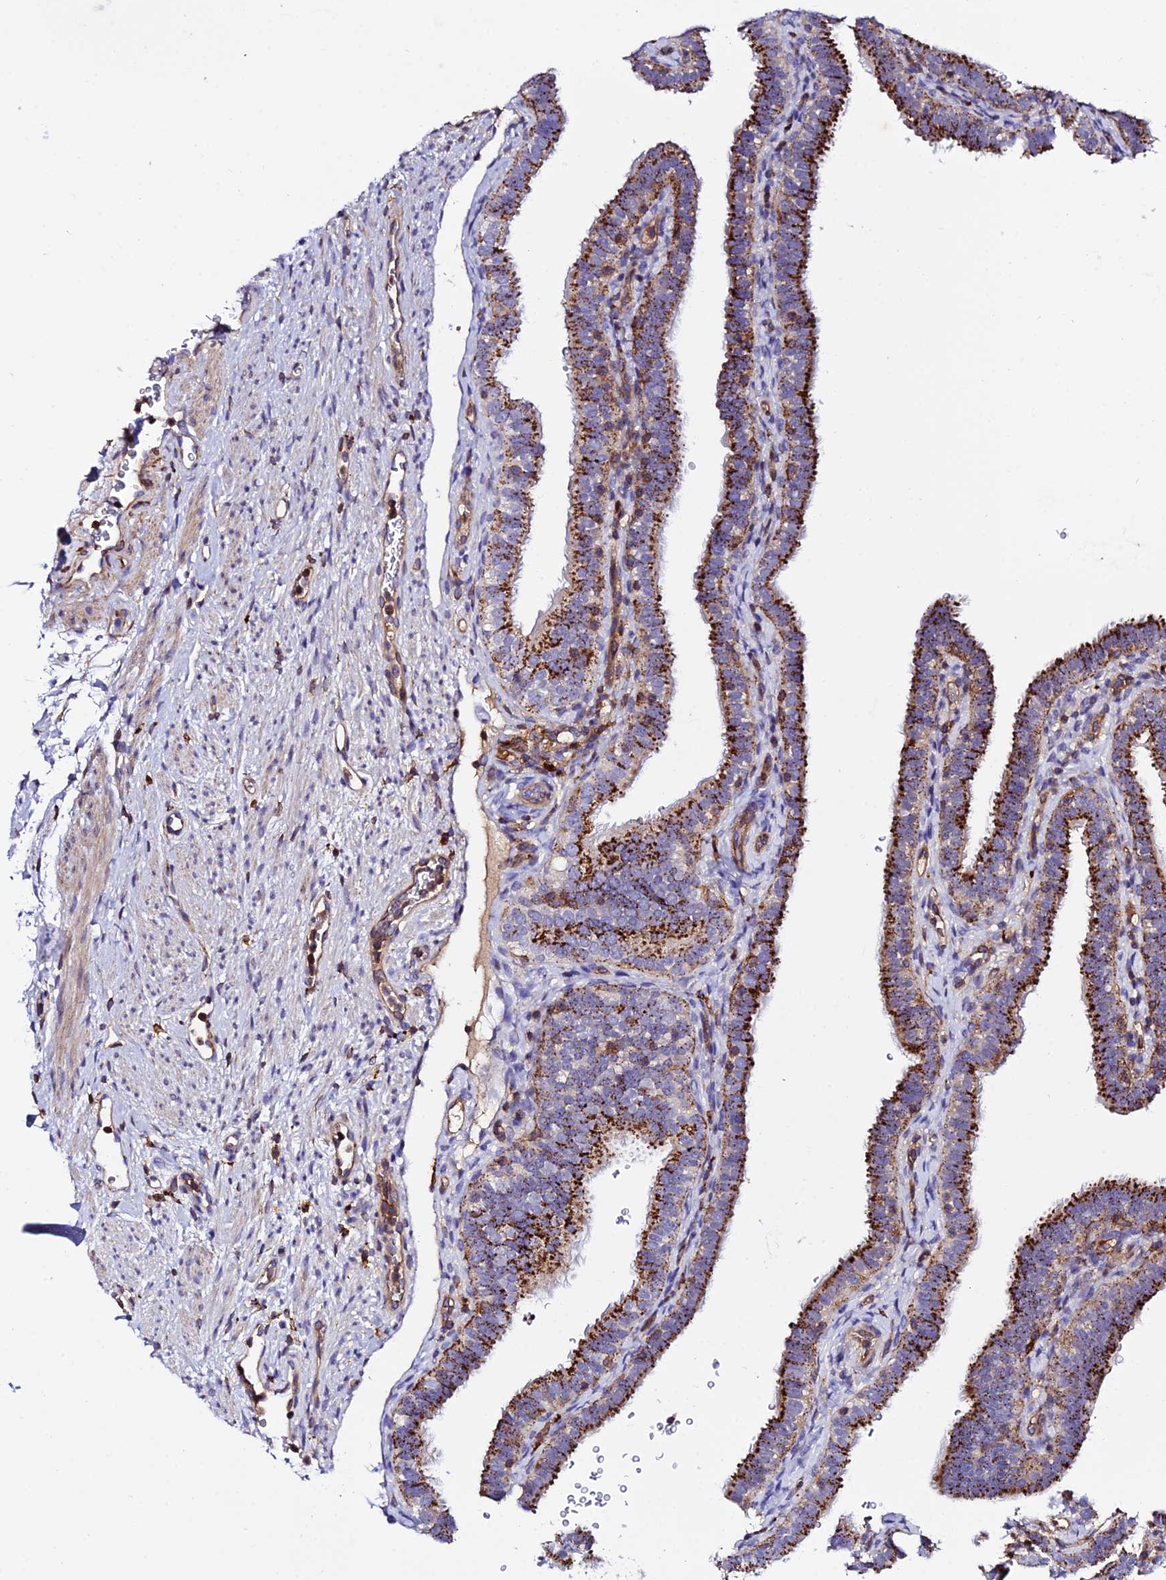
{"staining": {"intensity": "strong", "quantity": "25%-75%", "location": "cytoplasmic/membranous"}, "tissue": "fallopian tube", "cell_type": "Glandular cells", "image_type": "normal", "snomed": [{"axis": "morphology", "description": "Normal tissue, NOS"}, {"axis": "topography", "description": "Fallopian tube"}], "caption": "About 25%-75% of glandular cells in benign fallopian tube demonstrate strong cytoplasmic/membranous protein staining as visualized by brown immunohistochemical staining.", "gene": "TRPV2", "patient": {"sex": "female", "age": 41}}